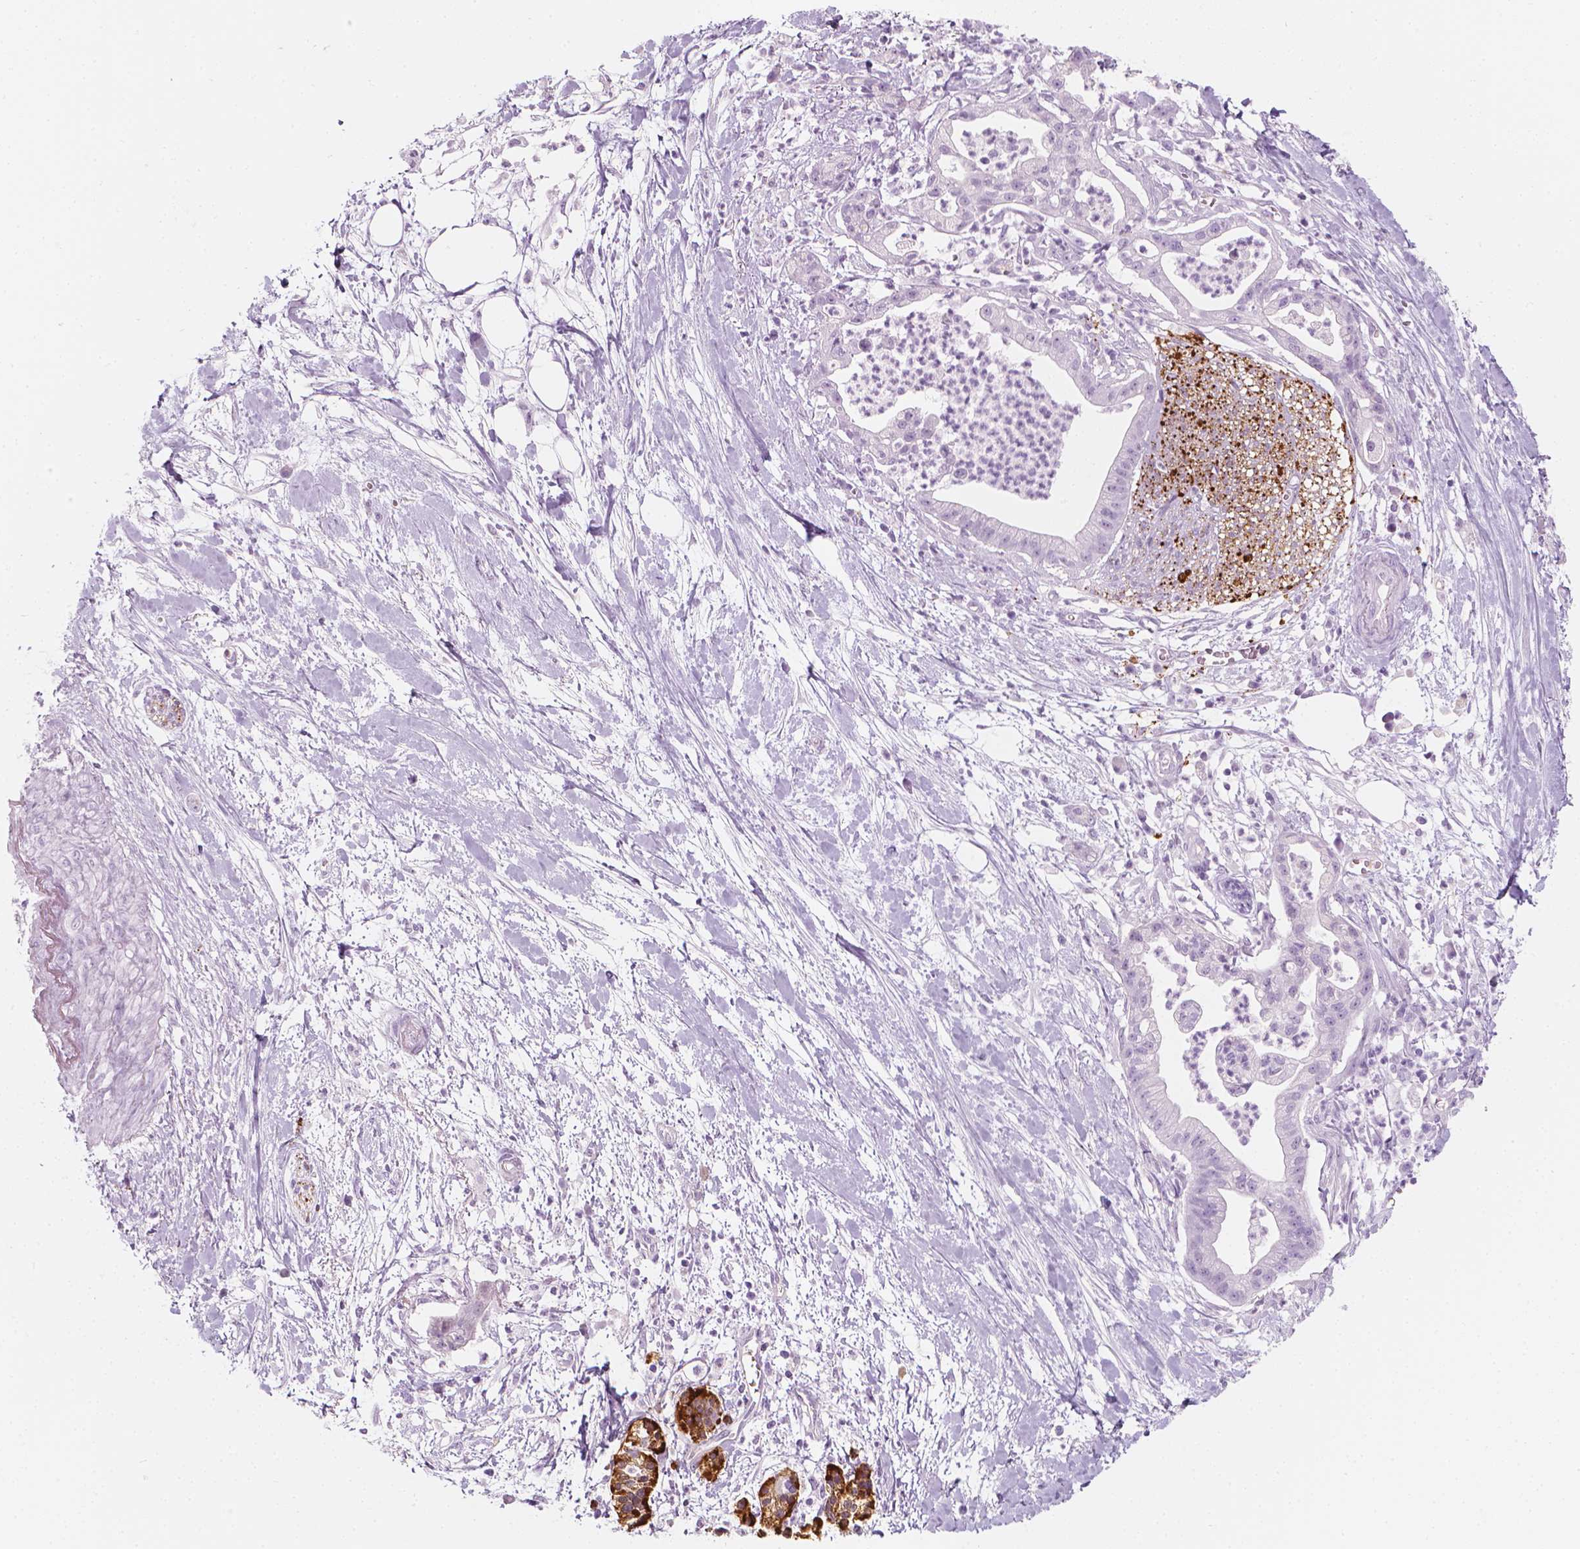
{"staining": {"intensity": "negative", "quantity": "none", "location": "none"}, "tissue": "pancreatic cancer", "cell_type": "Tumor cells", "image_type": "cancer", "snomed": [{"axis": "morphology", "description": "Normal tissue, NOS"}, {"axis": "morphology", "description": "Adenocarcinoma, NOS"}, {"axis": "topography", "description": "Lymph node"}, {"axis": "topography", "description": "Pancreas"}], "caption": "This is an immunohistochemistry image of pancreatic cancer (adenocarcinoma). There is no expression in tumor cells.", "gene": "SCG3", "patient": {"sex": "female", "age": 58}}